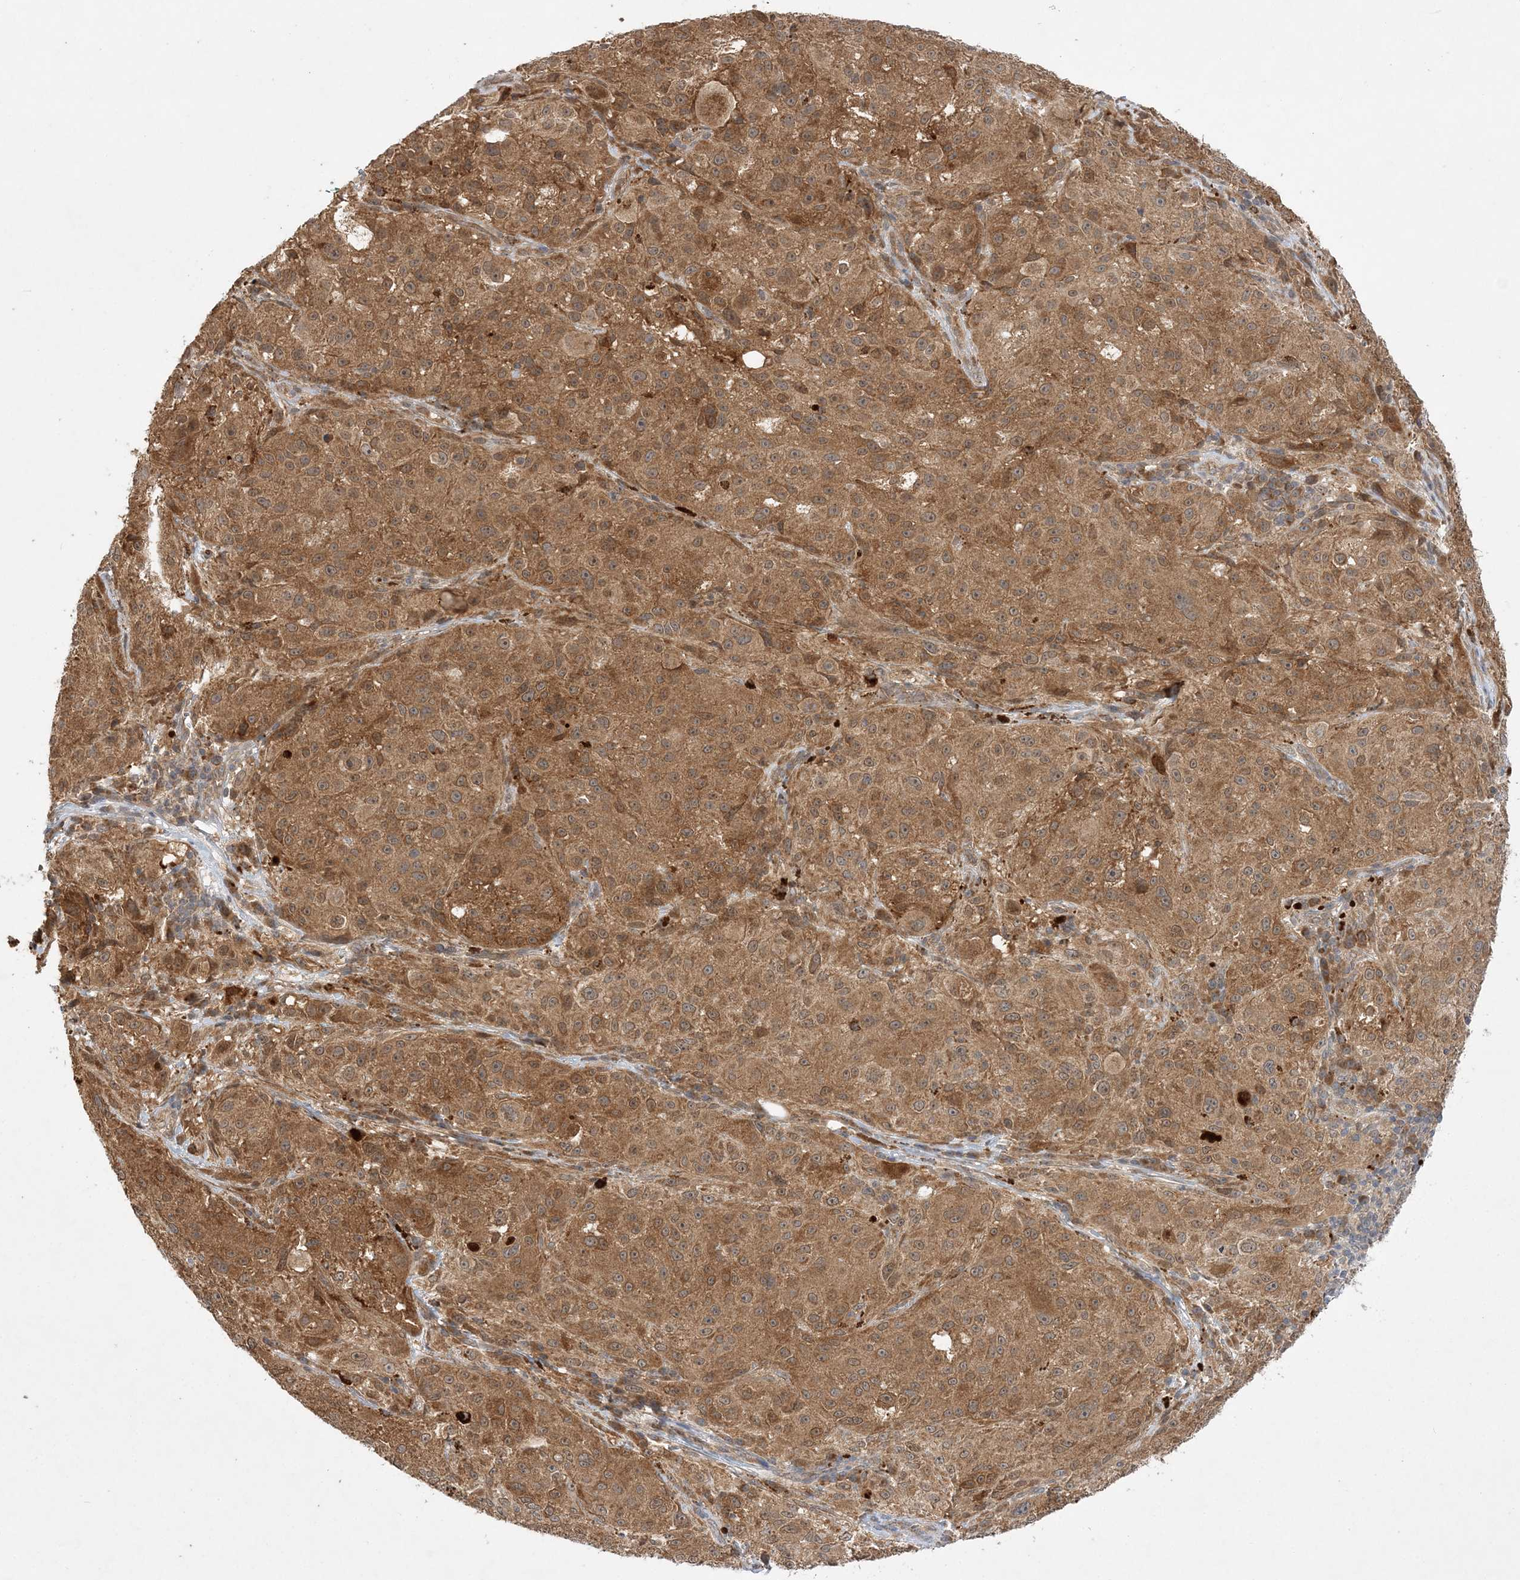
{"staining": {"intensity": "moderate", "quantity": ">75%", "location": "cytoplasmic/membranous,nuclear"}, "tissue": "melanoma", "cell_type": "Tumor cells", "image_type": "cancer", "snomed": [{"axis": "morphology", "description": "Necrosis, NOS"}, {"axis": "morphology", "description": "Malignant melanoma, NOS"}, {"axis": "topography", "description": "Skin"}], "caption": "Melanoma stained for a protein (brown) reveals moderate cytoplasmic/membranous and nuclear positive positivity in about >75% of tumor cells.", "gene": "MMADHC", "patient": {"sex": "female", "age": 87}}